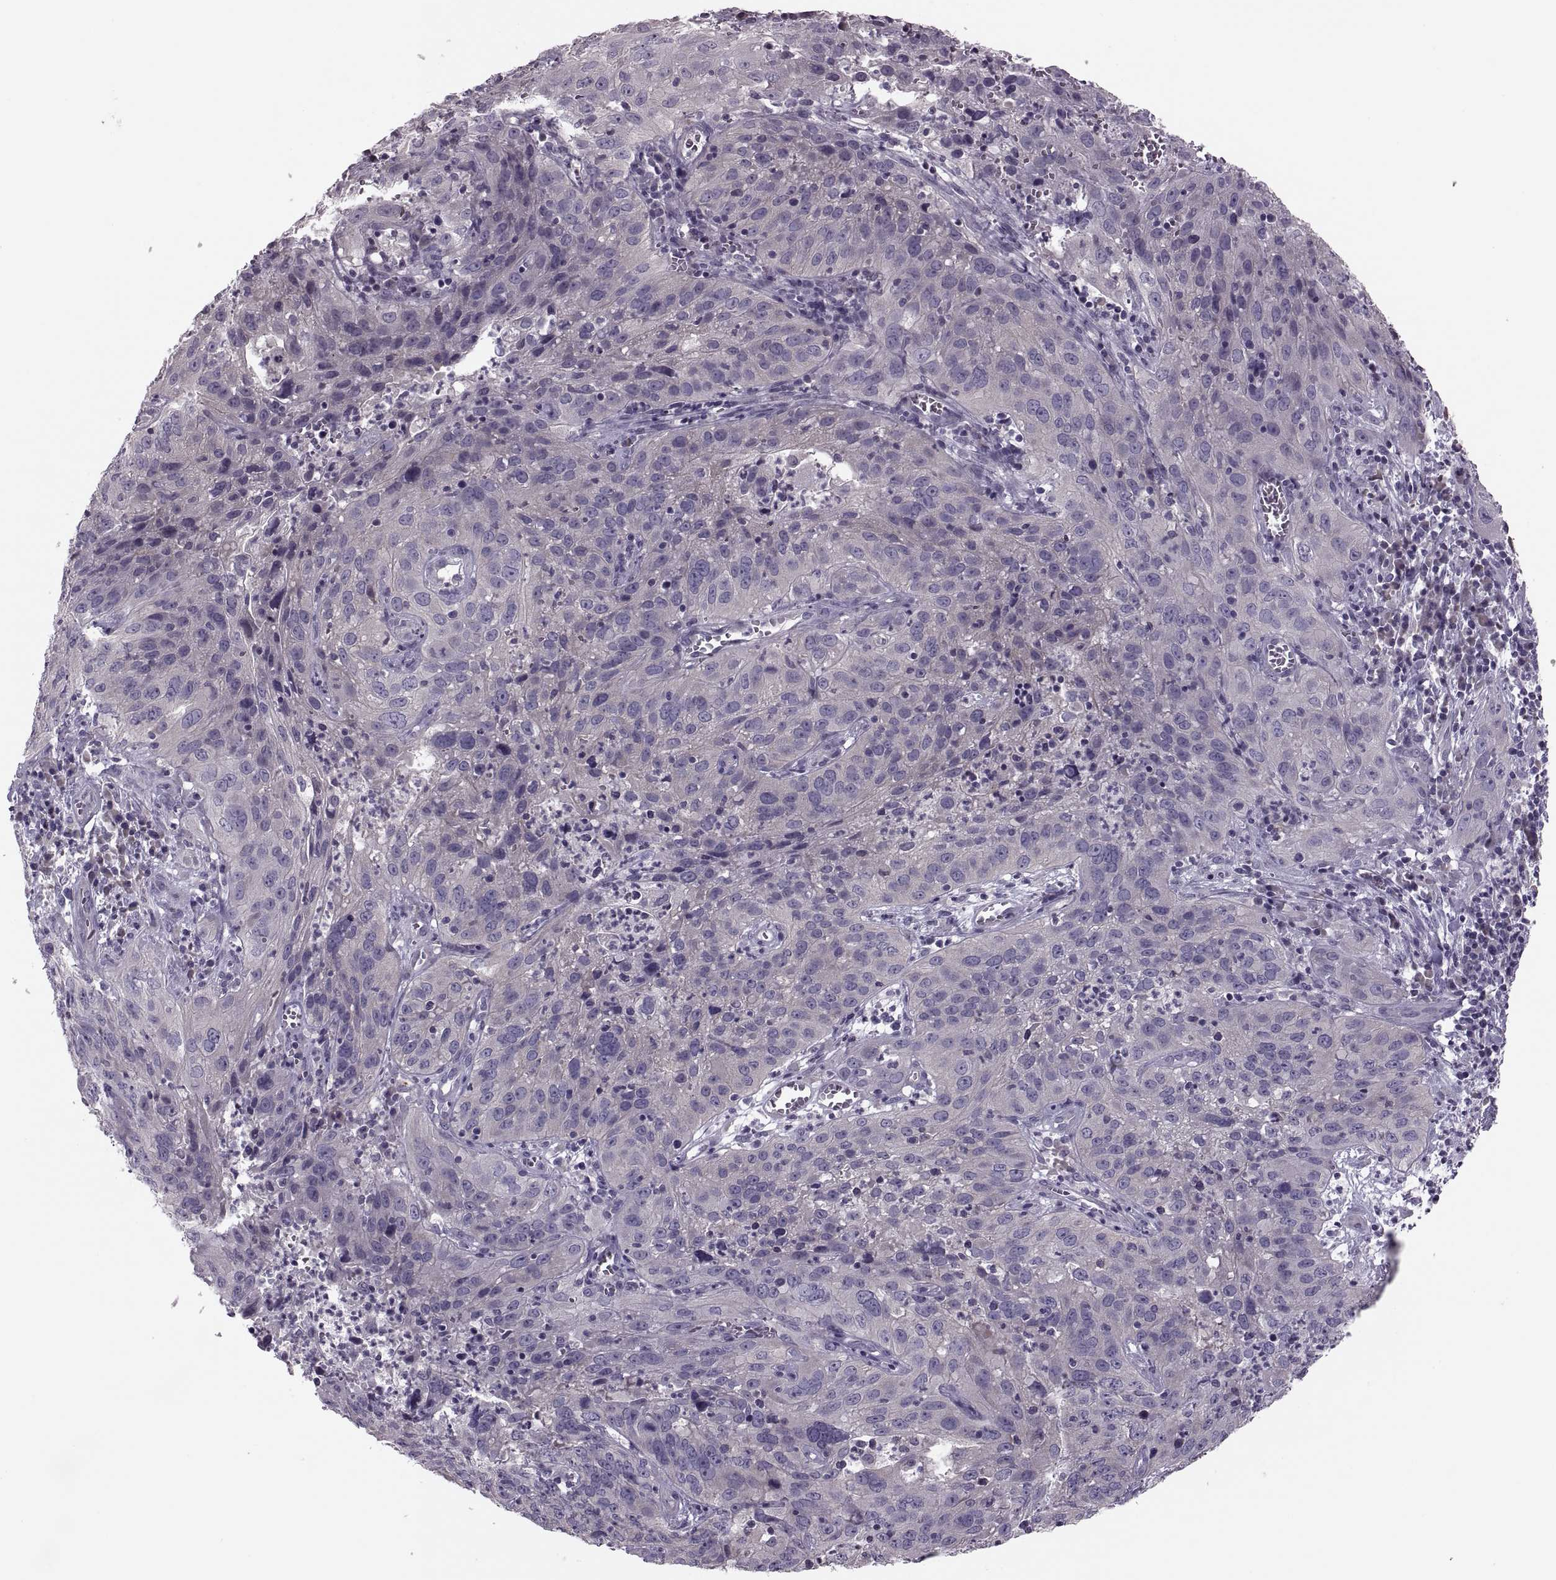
{"staining": {"intensity": "negative", "quantity": "none", "location": "none"}, "tissue": "cervical cancer", "cell_type": "Tumor cells", "image_type": "cancer", "snomed": [{"axis": "morphology", "description": "Squamous cell carcinoma, NOS"}, {"axis": "topography", "description": "Cervix"}], "caption": "The image exhibits no staining of tumor cells in squamous cell carcinoma (cervical).", "gene": "PRSS54", "patient": {"sex": "female", "age": 32}}